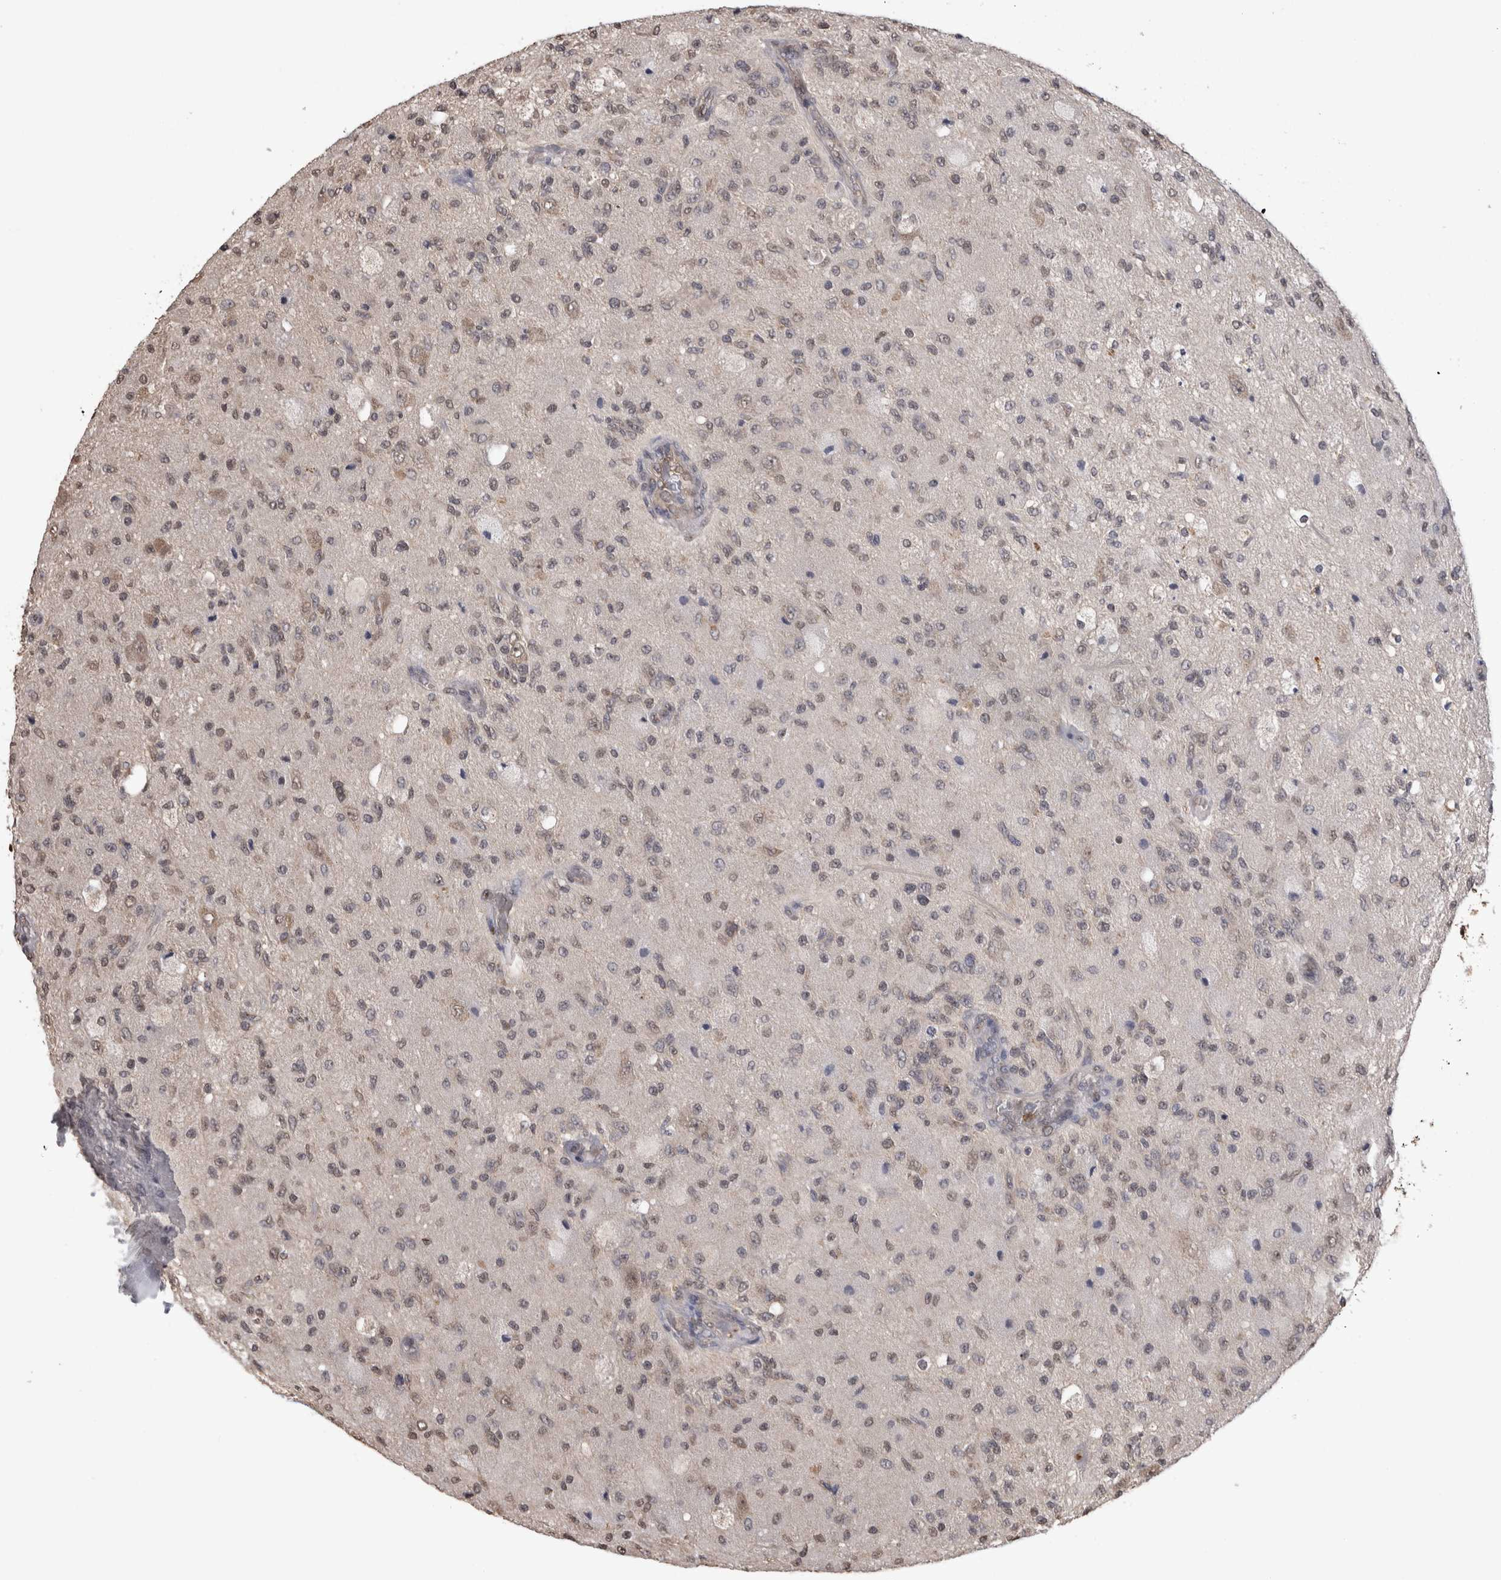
{"staining": {"intensity": "weak", "quantity": "<25%", "location": "cytoplasmic/membranous,nuclear"}, "tissue": "glioma", "cell_type": "Tumor cells", "image_type": "cancer", "snomed": [{"axis": "morphology", "description": "Normal tissue, NOS"}, {"axis": "morphology", "description": "Glioma, malignant, High grade"}, {"axis": "topography", "description": "Cerebral cortex"}], "caption": "Immunohistochemistry (IHC) of malignant glioma (high-grade) reveals no expression in tumor cells. The staining is performed using DAB (3,3'-diaminobenzidine) brown chromogen with nuclei counter-stained in using hematoxylin.", "gene": "PAK4", "patient": {"sex": "male", "age": 77}}